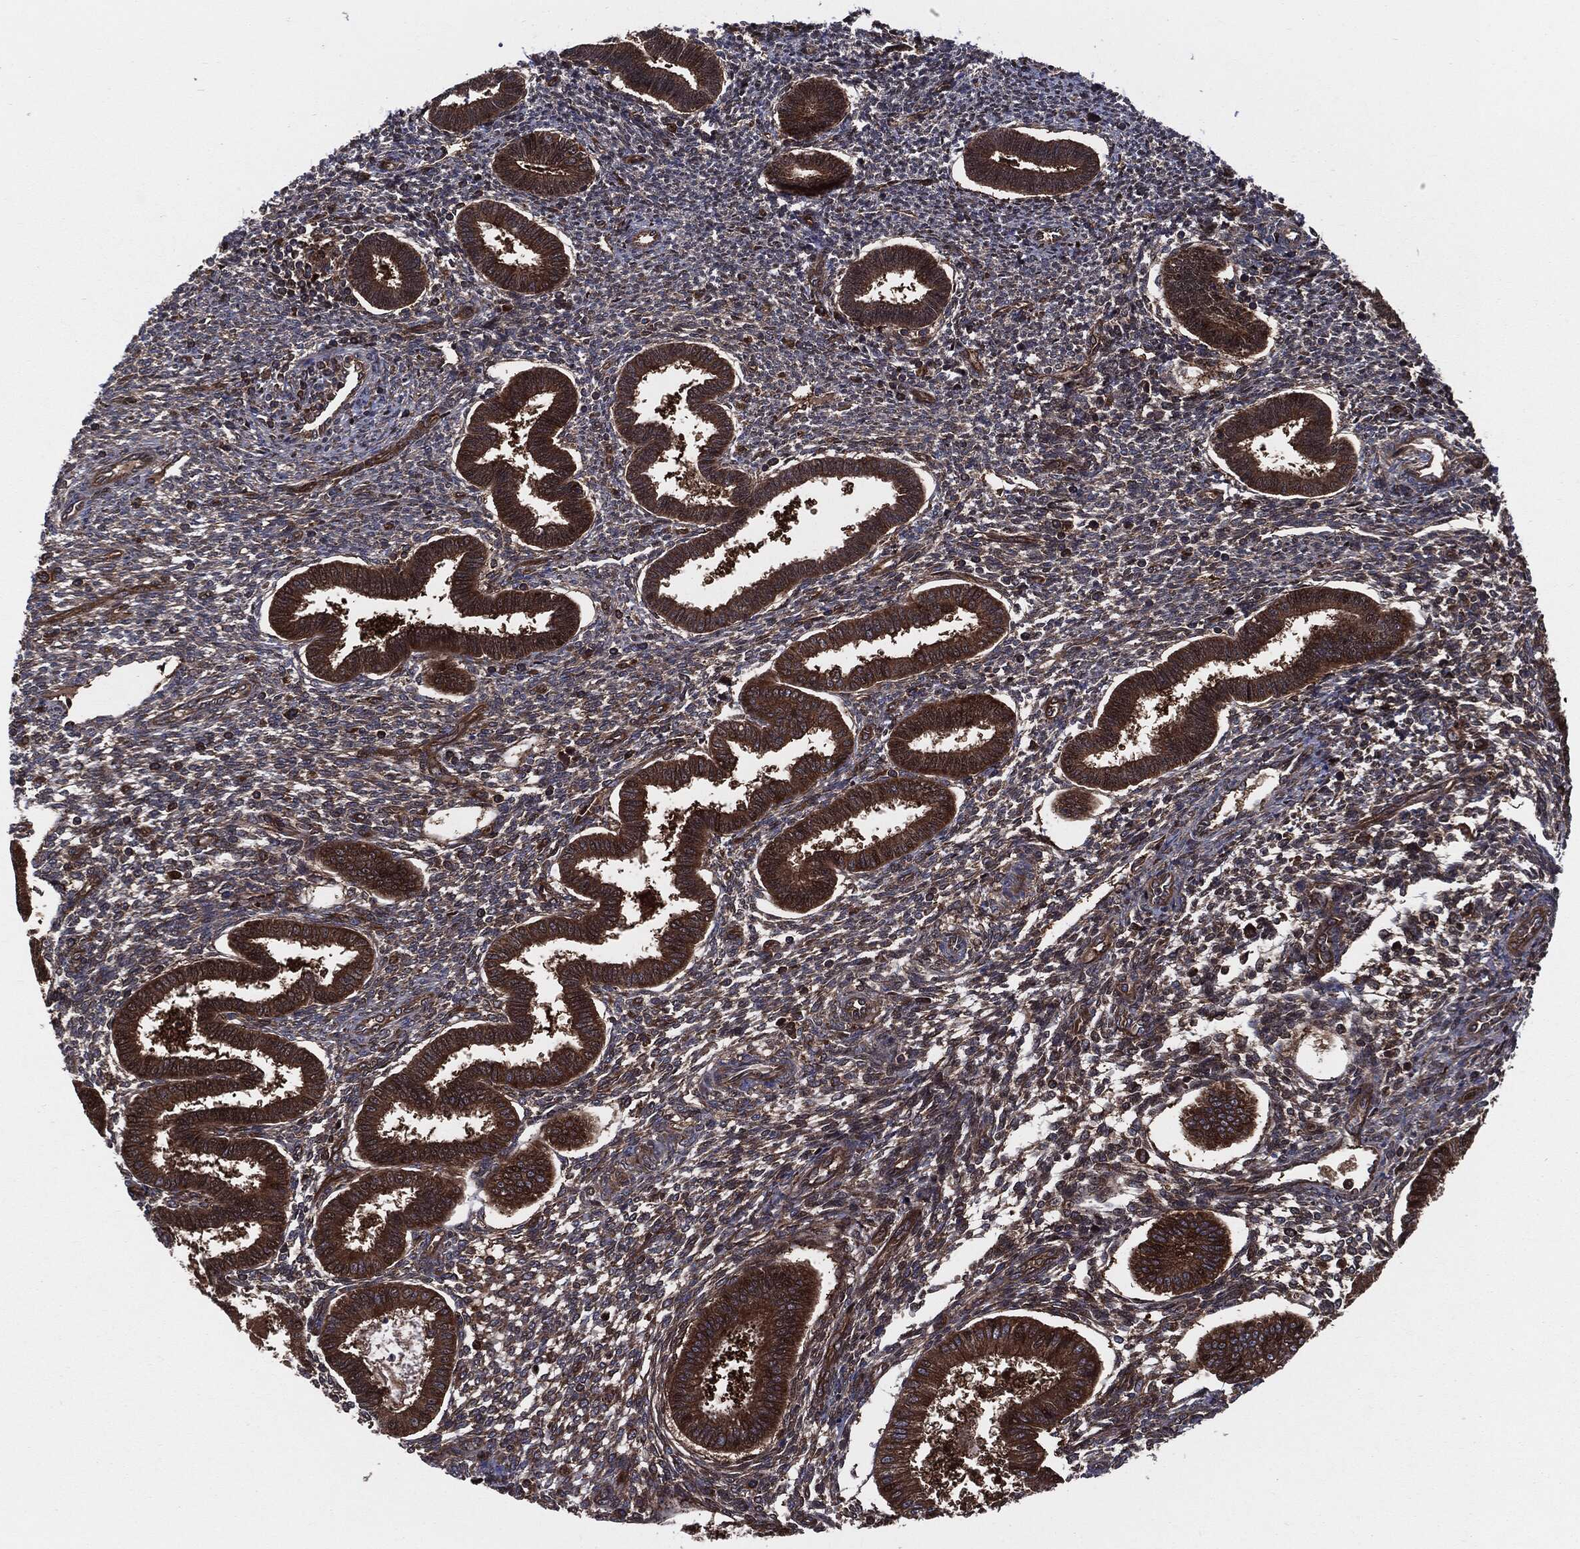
{"staining": {"intensity": "moderate", "quantity": "<25%", "location": "cytoplasmic/membranous"}, "tissue": "endometrium", "cell_type": "Cells in endometrial stroma", "image_type": "normal", "snomed": [{"axis": "morphology", "description": "Normal tissue, NOS"}, {"axis": "topography", "description": "Endometrium"}], "caption": "The image displays immunohistochemical staining of normal endometrium. There is moderate cytoplasmic/membranous expression is present in about <25% of cells in endometrial stroma. Nuclei are stained in blue.", "gene": "XPNPEP1", "patient": {"sex": "female", "age": 43}}